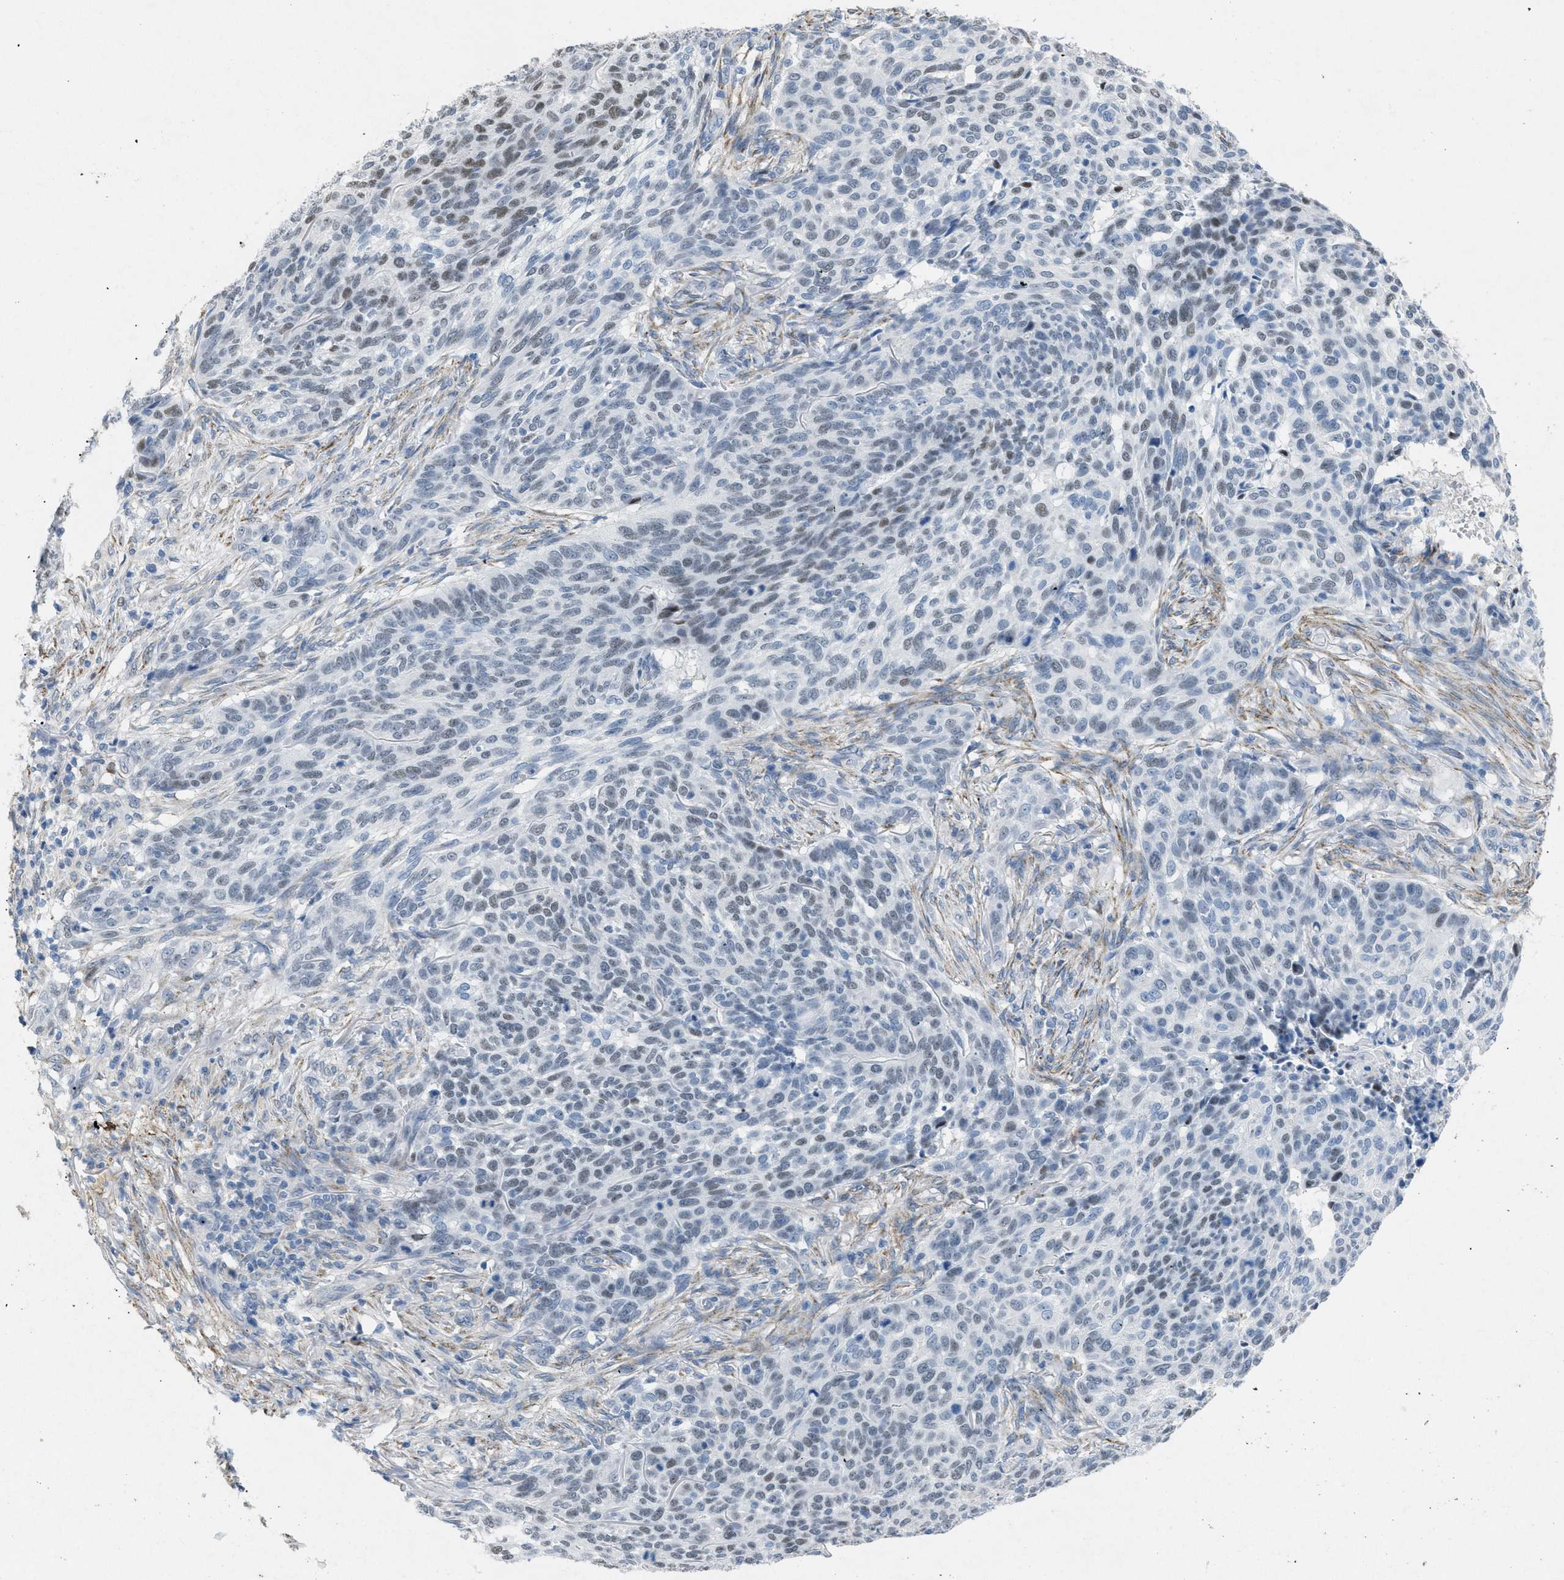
{"staining": {"intensity": "weak", "quantity": "<25%", "location": "nuclear"}, "tissue": "skin cancer", "cell_type": "Tumor cells", "image_type": "cancer", "snomed": [{"axis": "morphology", "description": "Basal cell carcinoma"}, {"axis": "topography", "description": "Skin"}], "caption": "Immunohistochemistry (IHC) of human skin basal cell carcinoma reveals no positivity in tumor cells. Nuclei are stained in blue.", "gene": "TASOR", "patient": {"sex": "male", "age": 85}}